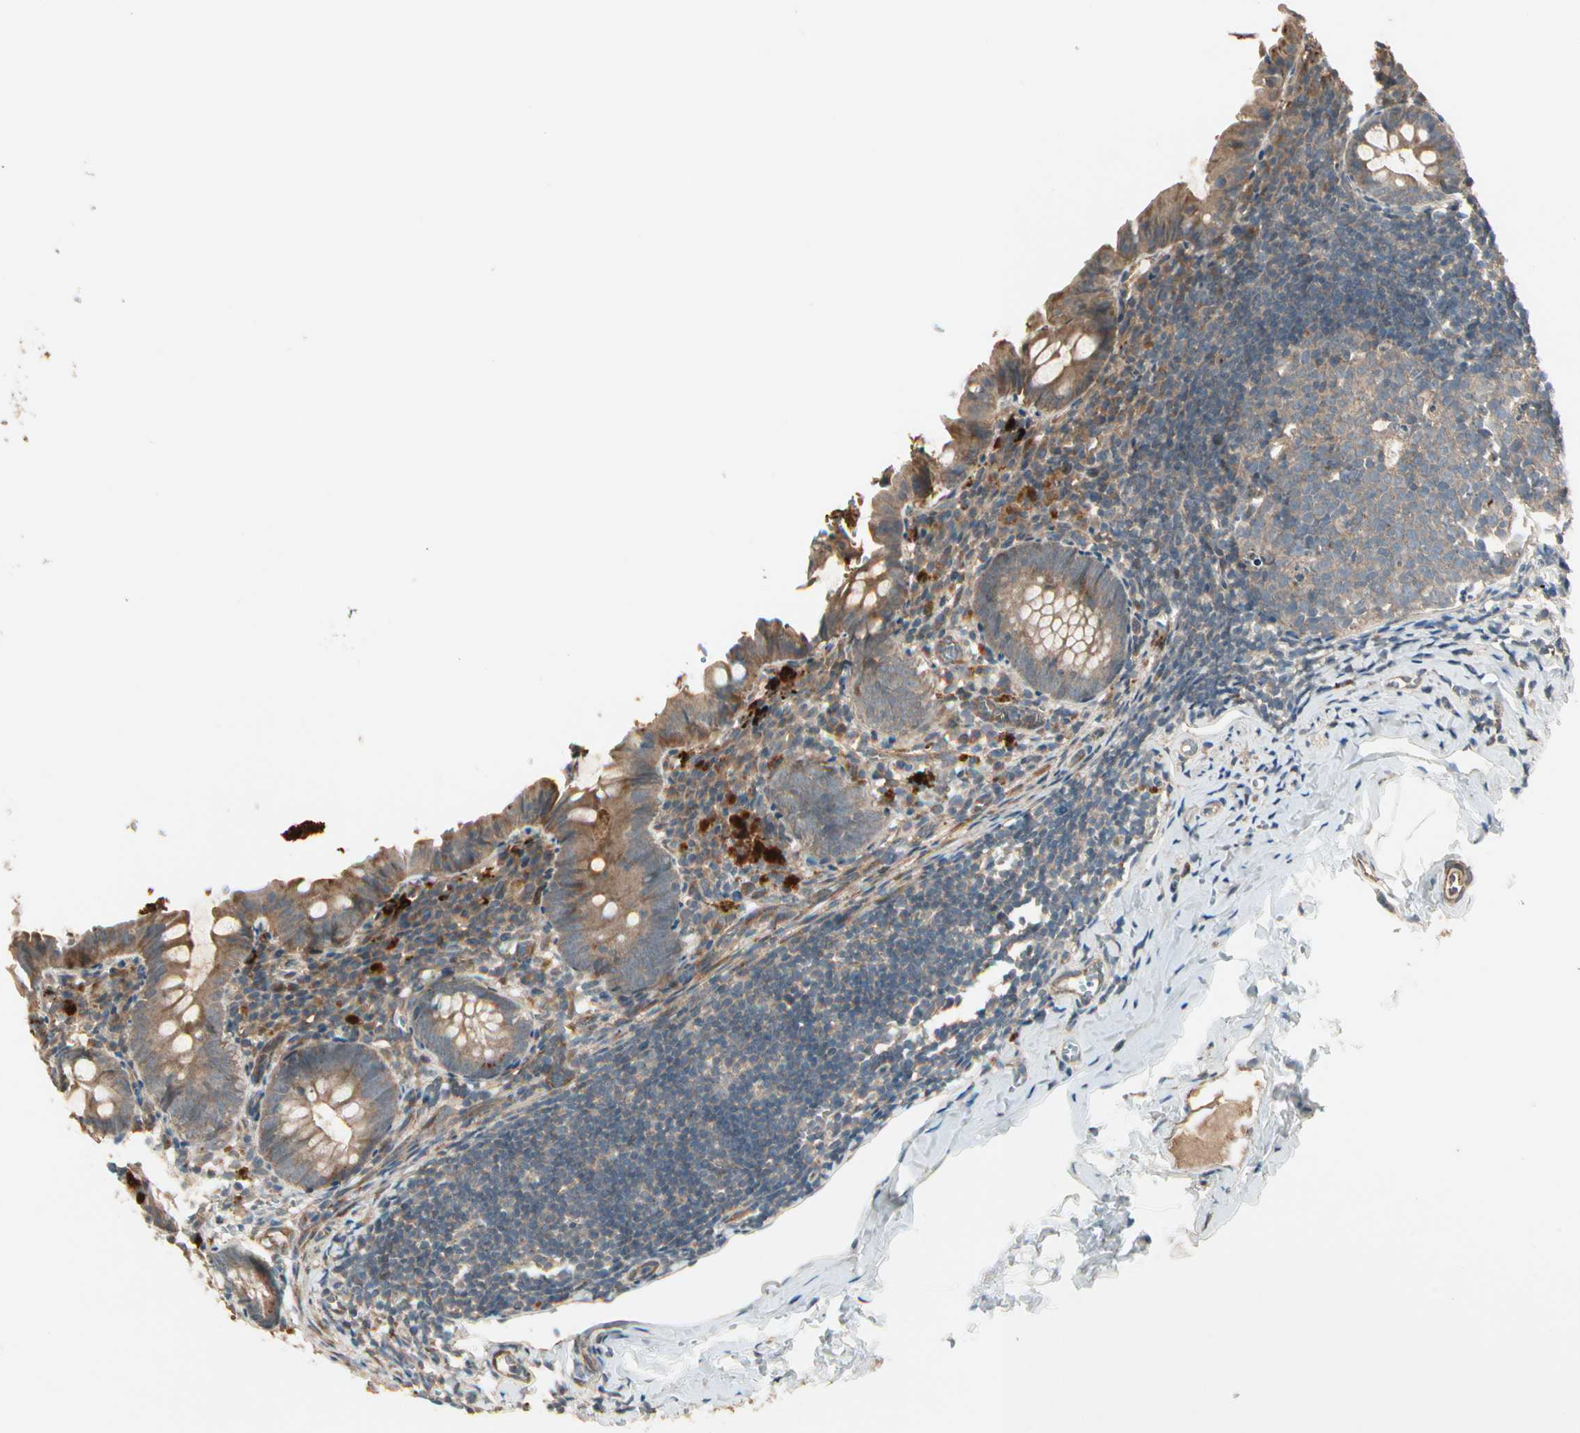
{"staining": {"intensity": "weak", "quantity": ">75%", "location": "cytoplasmic/membranous"}, "tissue": "appendix", "cell_type": "Glandular cells", "image_type": "normal", "snomed": [{"axis": "morphology", "description": "Normal tissue, NOS"}, {"axis": "topography", "description": "Appendix"}], "caption": "This photomicrograph demonstrates immunohistochemistry (IHC) staining of unremarkable human appendix, with low weak cytoplasmic/membranous expression in about >75% of glandular cells.", "gene": "ACVR1", "patient": {"sex": "female", "age": 10}}